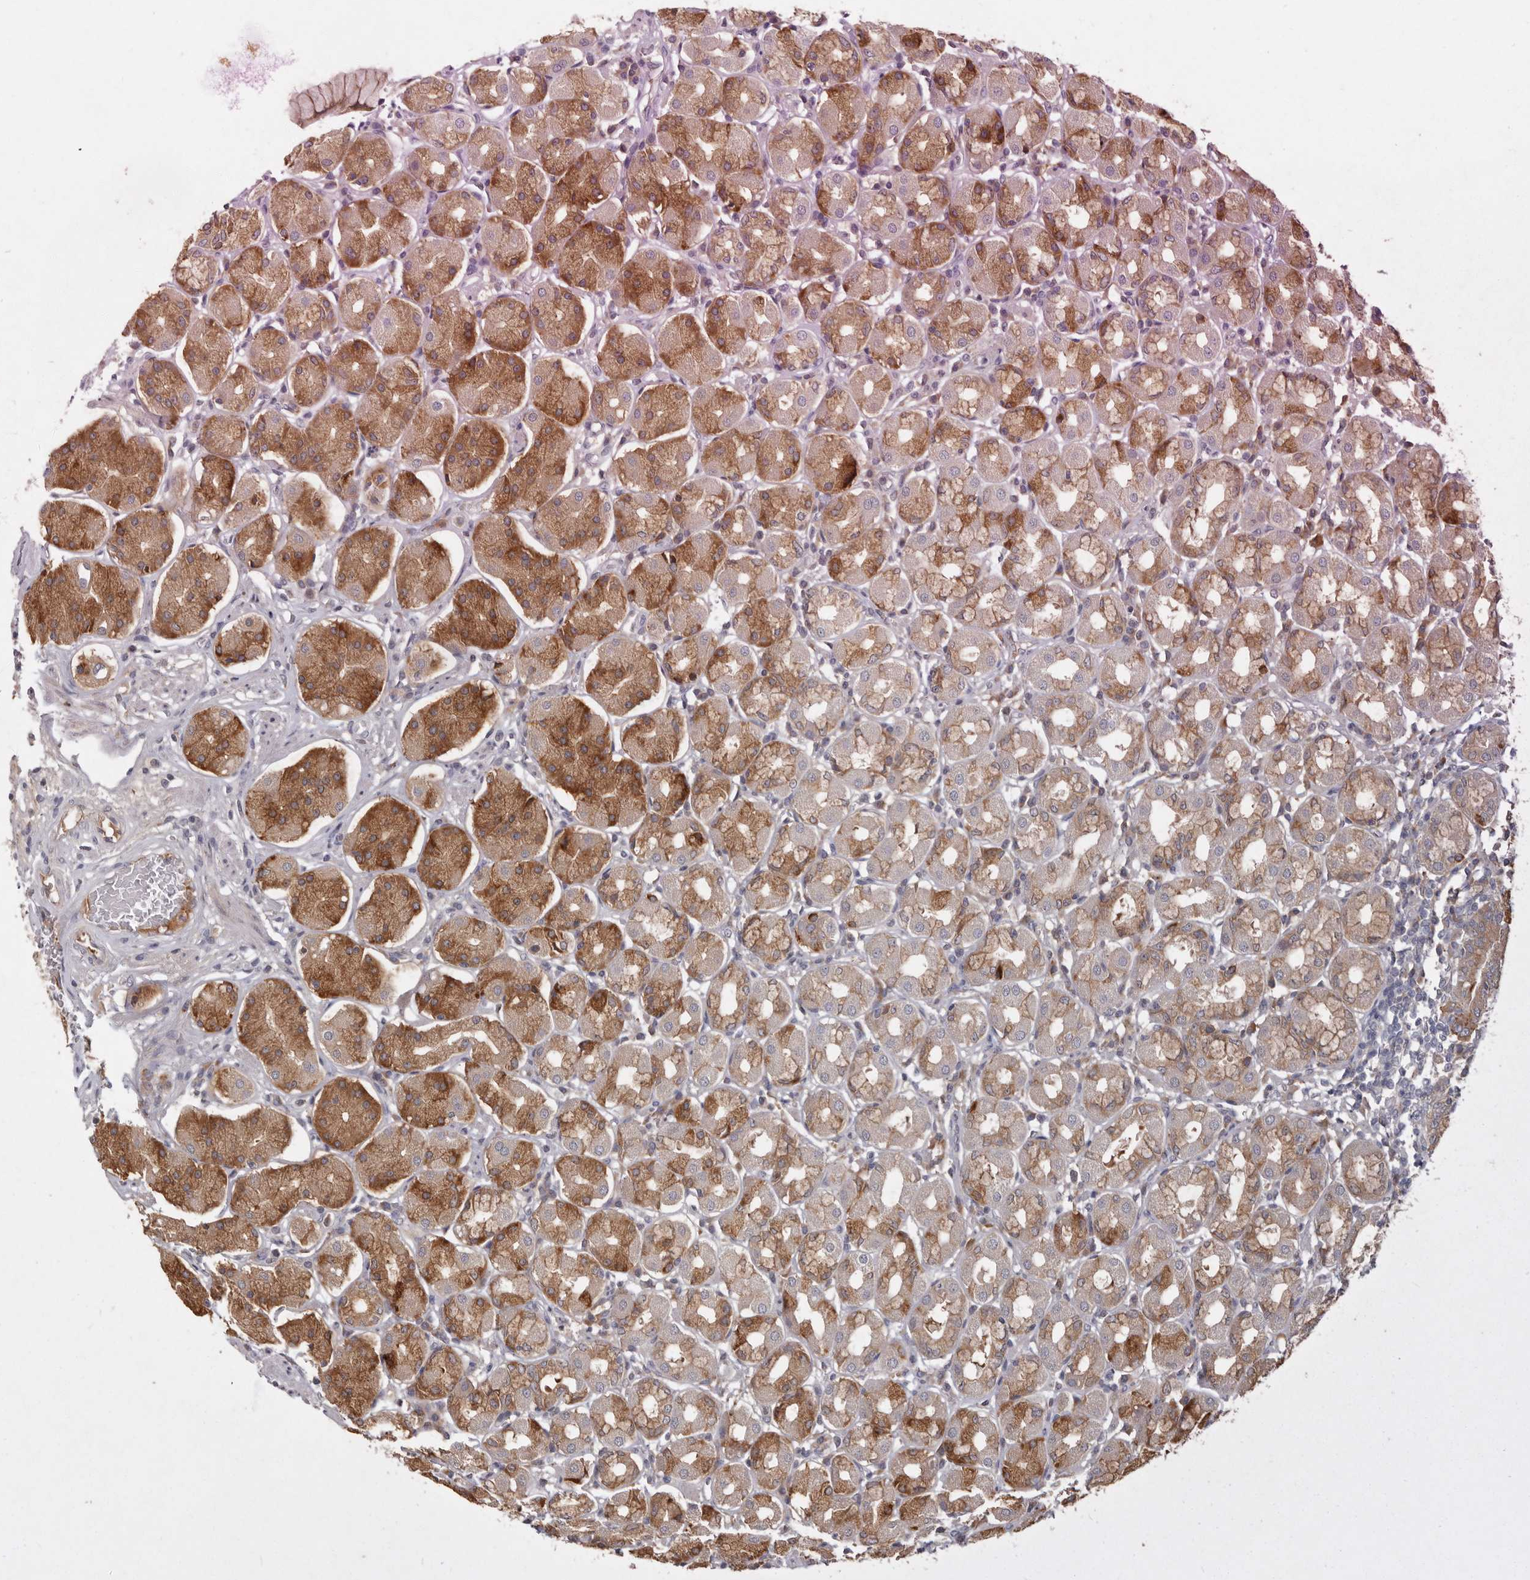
{"staining": {"intensity": "moderate", "quantity": ">75%", "location": "cytoplasmic/membranous"}, "tissue": "stomach", "cell_type": "Glandular cells", "image_type": "normal", "snomed": [{"axis": "morphology", "description": "Normal tissue, NOS"}, {"axis": "topography", "description": "Stomach"}, {"axis": "topography", "description": "Stomach, lower"}], "caption": "Protein analysis of unremarkable stomach exhibits moderate cytoplasmic/membranous positivity in about >75% of glandular cells.", "gene": "ARHGEF10L", "patient": {"sex": "female", "age": 56}}